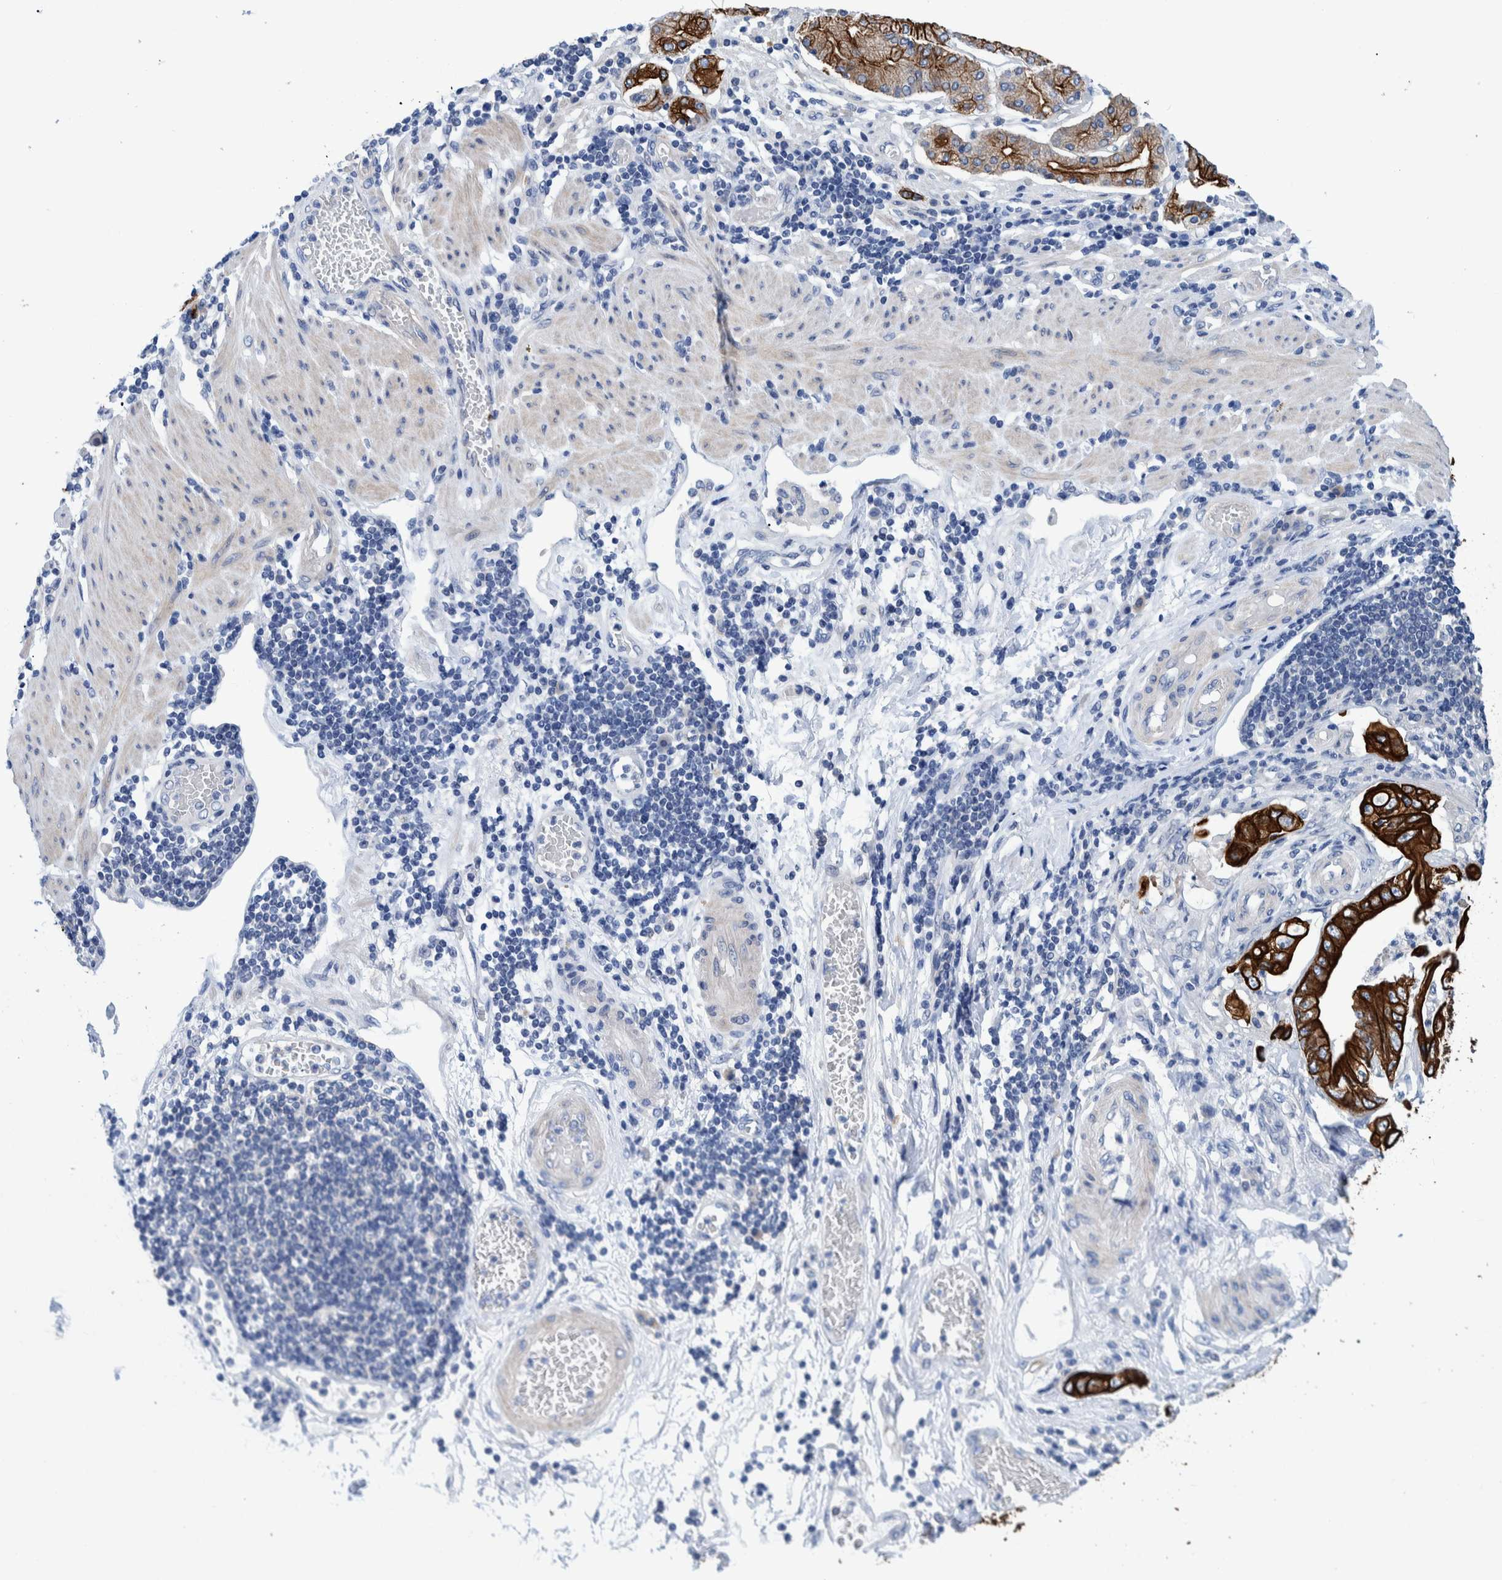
{"staining": {"intensity": "strong", "quantity": ">75%", "location": "cytoplasmic/membranous"}, "tissue": "stomach cancer", "cell_type": "Tumor cells", "image_type": "cancer", "snomed": [{"axis": "morphology", "description": "Adenocarcinoma, NOS"}, {"axis": "topography", "description": "Stomach"}], "caption": "Protein analysis of stomach cancer tissue reveals strong cytoplasmic/membranous staining in about >75% of tumor cells.", "gene": "MKS1", "patient": {"sex": "female", "age": 73}}